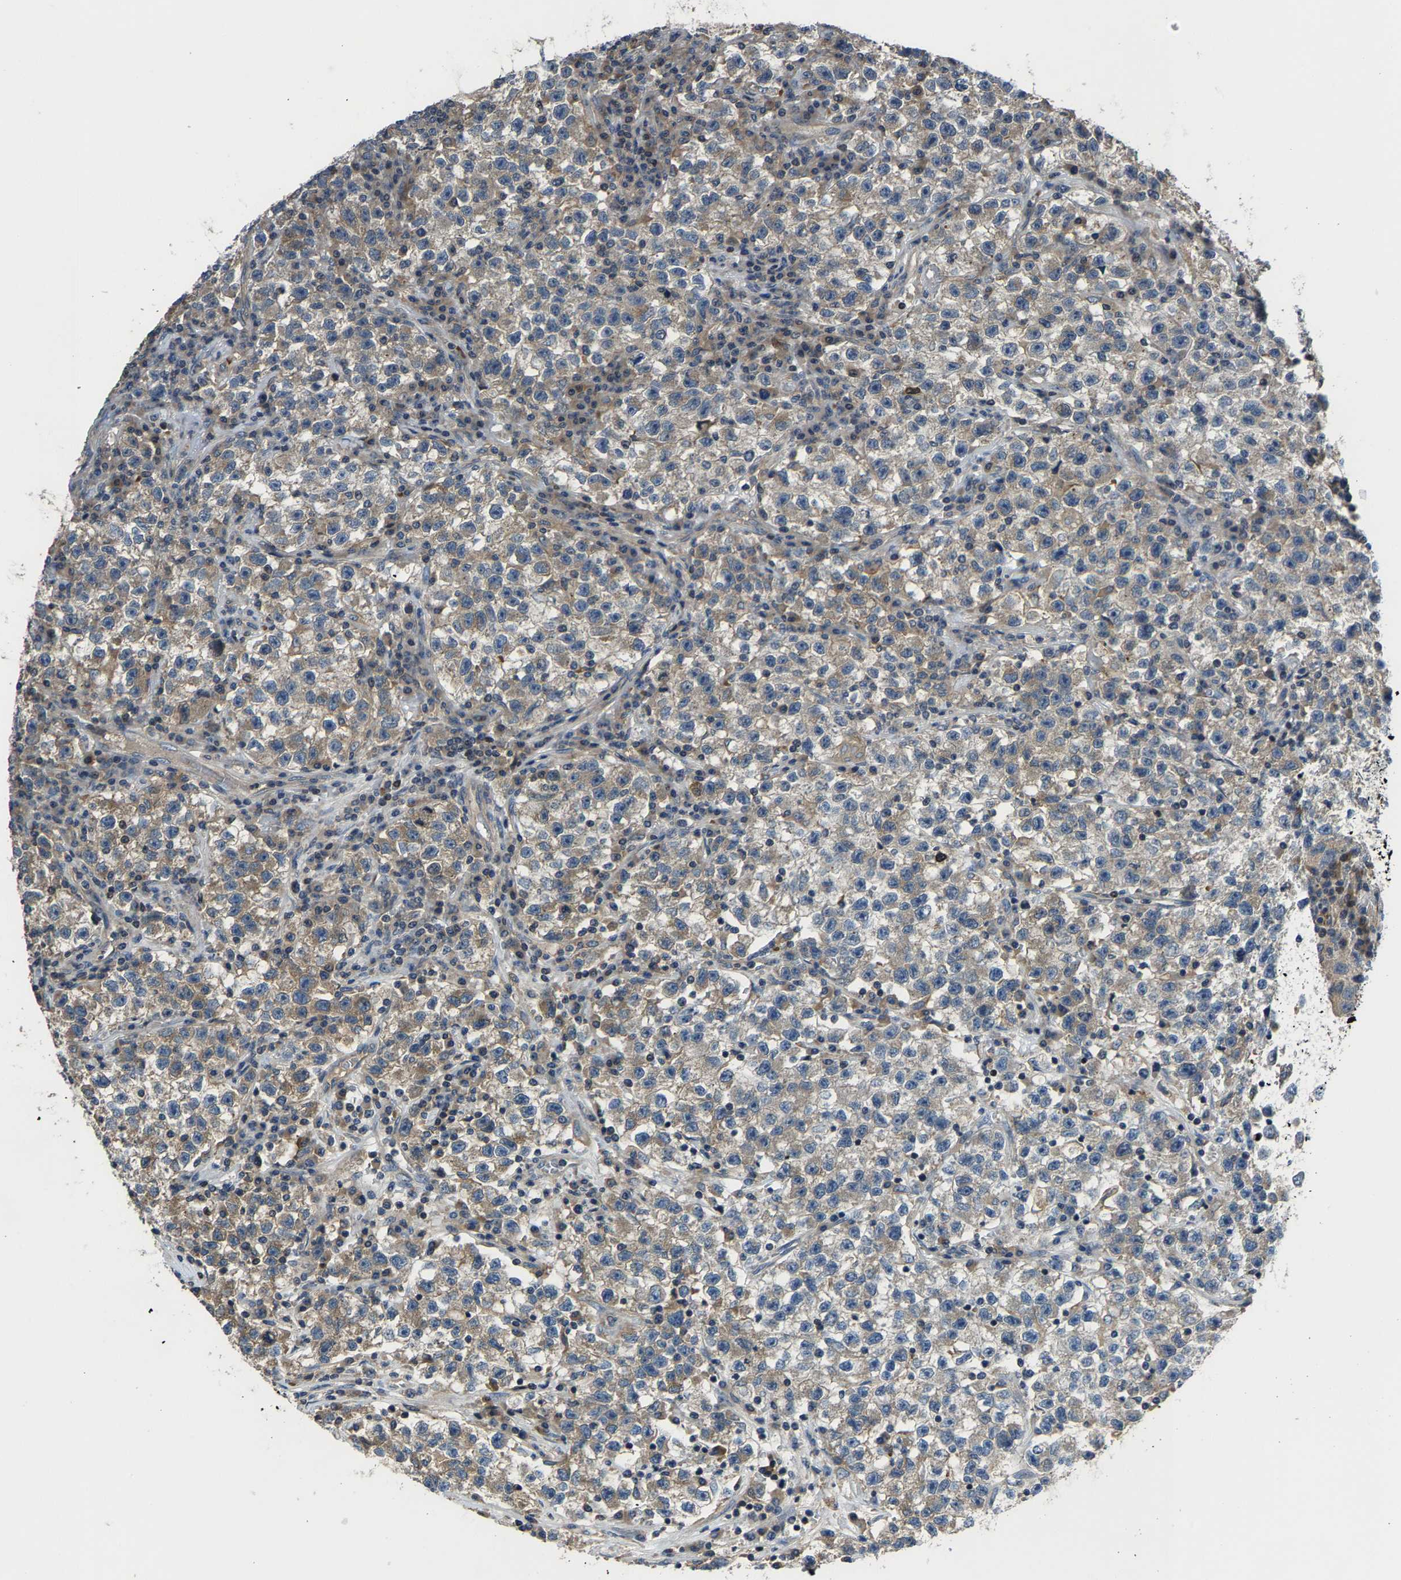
{"staining": {"intensity": "weak", "quantity": ">75%", "location": "cytoplasmic/membranous"}, "tissue": "testis cancer", "cell_type": "Tumor cells", "image_type": "cancer", "snomed": [{"axis": "morphology", "description": "Seminoma, NOS"}, {"axis": "topography", "description": "Testis"}], "caption": "Human testis cancer (seminoma) stained with a protein marker displays weak staining in tumor cells.", "gene": "AGBL3", "patient": {"sex": "male", "age": 22}}